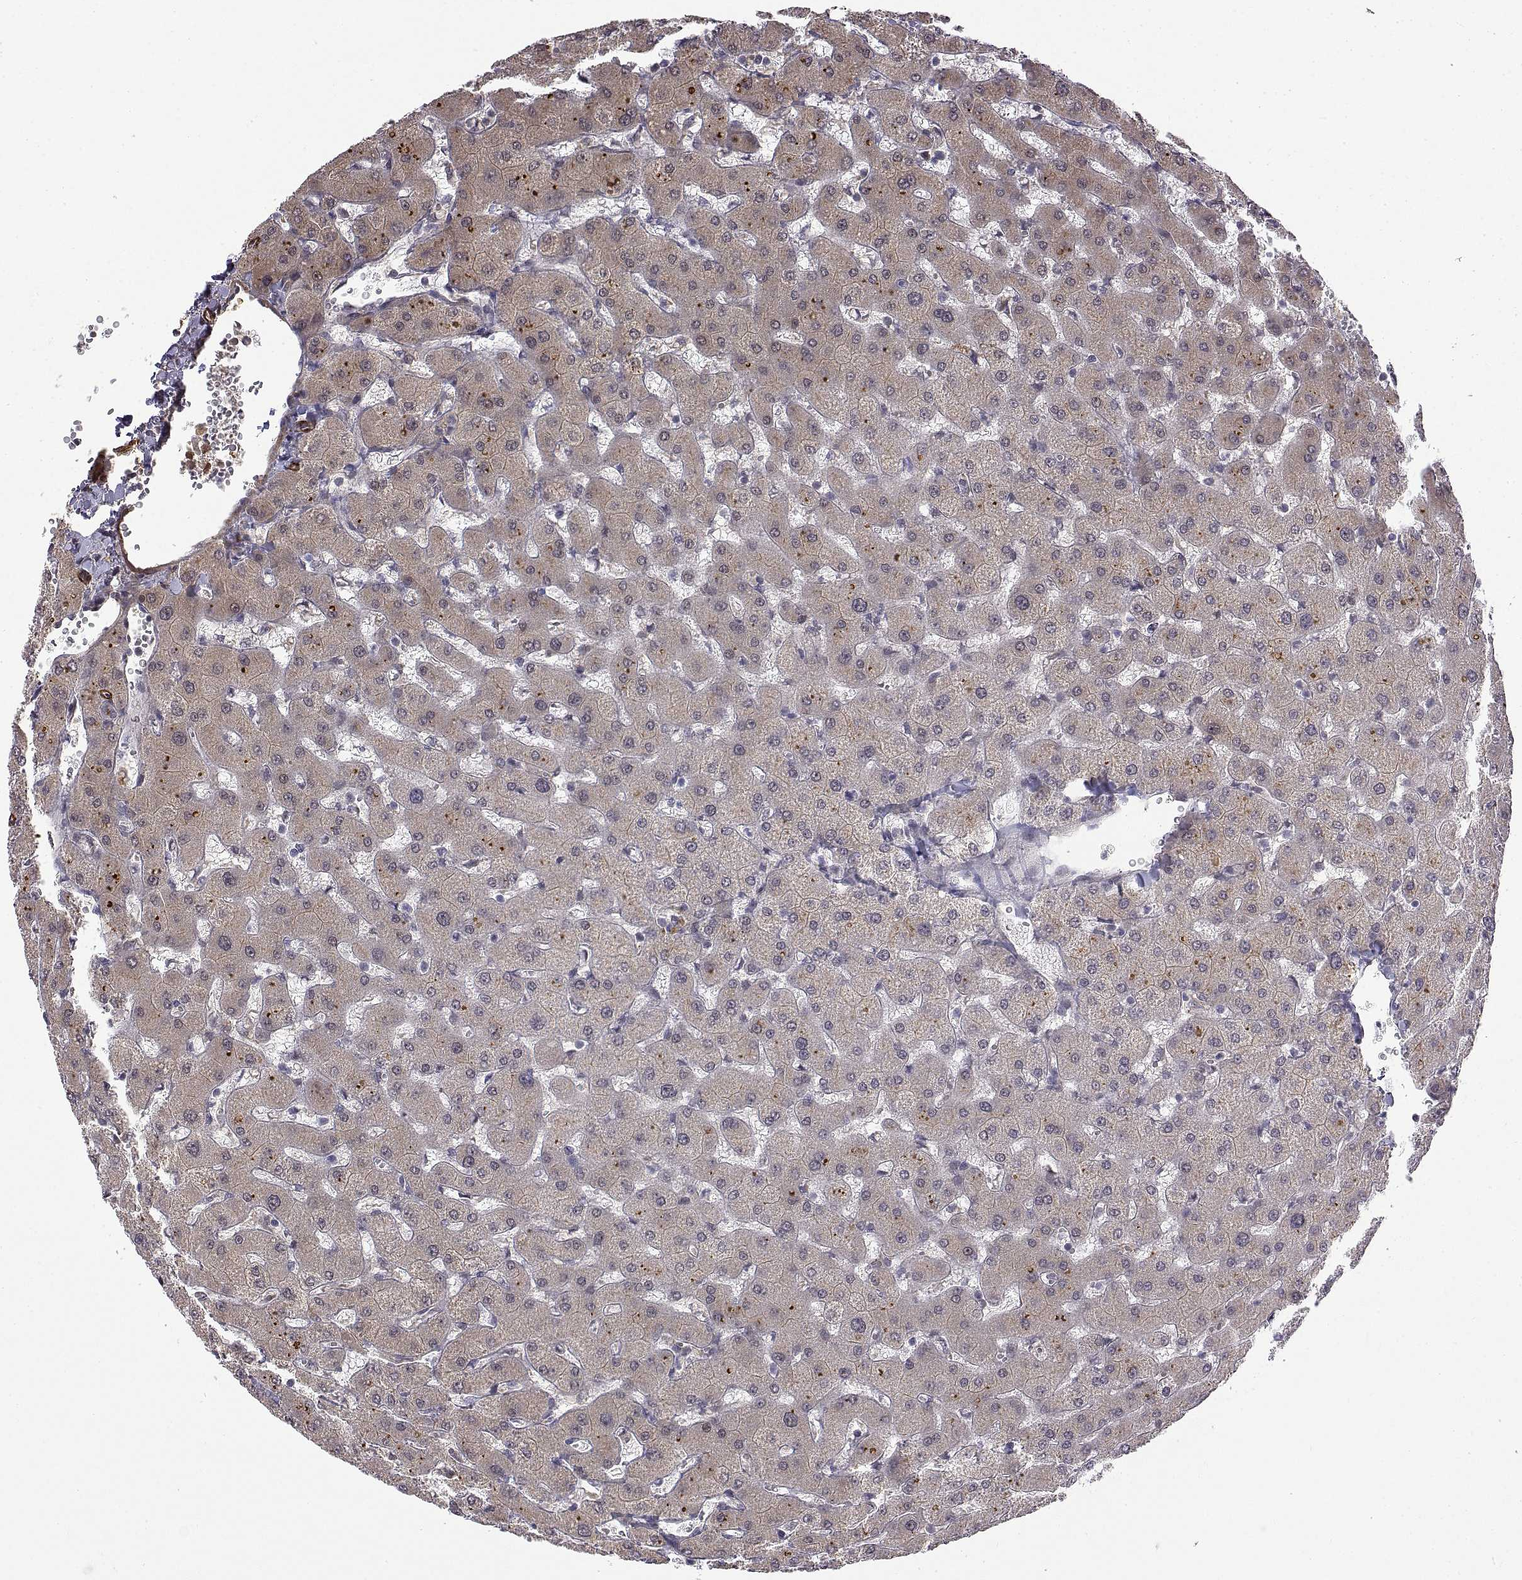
{"staining": {"intensity": "weak", "quantity": ">75%", "location": "cytoplasmic/membranous"}, "tissue": "liver", "cell_type": "Cholangiocytes", "image_type": "normal", "snomed": [{"axis": "morphology", "description": "Normal tissue, NOS"}, {"axis": "topography", "description": "Liver"}], "caption": "Liver stained with a brown dye exhibits weak cytoplasmic/membranous positive expression in approximately >75% of cholangiocytes.", "gene": "ITGA7", "patient": {"sex": "female", "age": 63}}